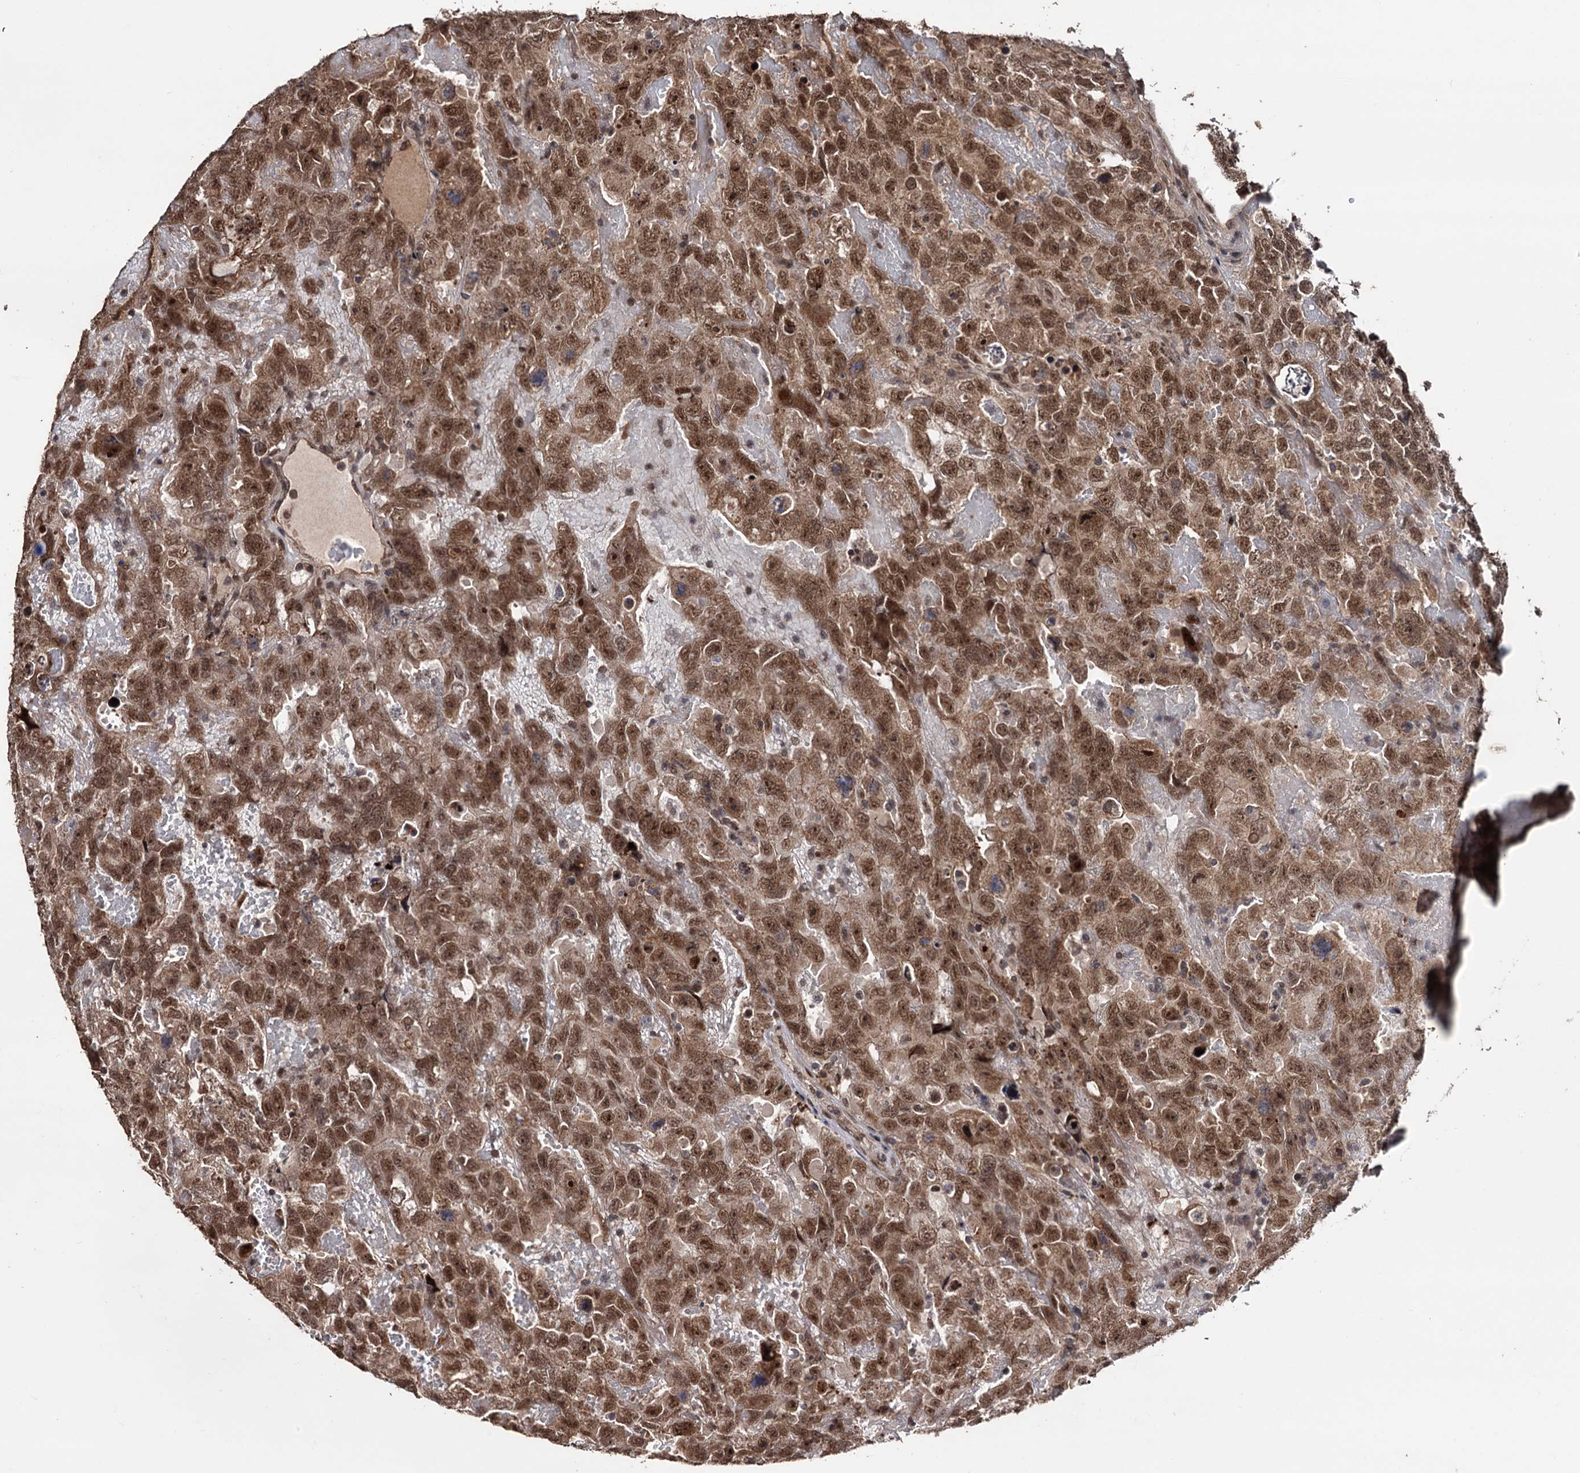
{"staining": {"intensity": "moderate", "quantity": ">75%", "location": "cytoplasmic/membranous,nuclear"}, "tissue": "testis cancer", "cell_type": "Tumor cells", "image_type": "cancer", "snomed": [{"axis": "morphology", "description": "Carcinoma, Embryonal, NOS"}, {"axis": "topography", "description": "Testis"}], "caption": "Protein expression analysis of human testis cancer reveals moderate cytoplasmic/membranous and nuclear positivity in about >75% of tumor cells.", "gene": "KLF5", "patient": {"sex": "male", "age": 45}}